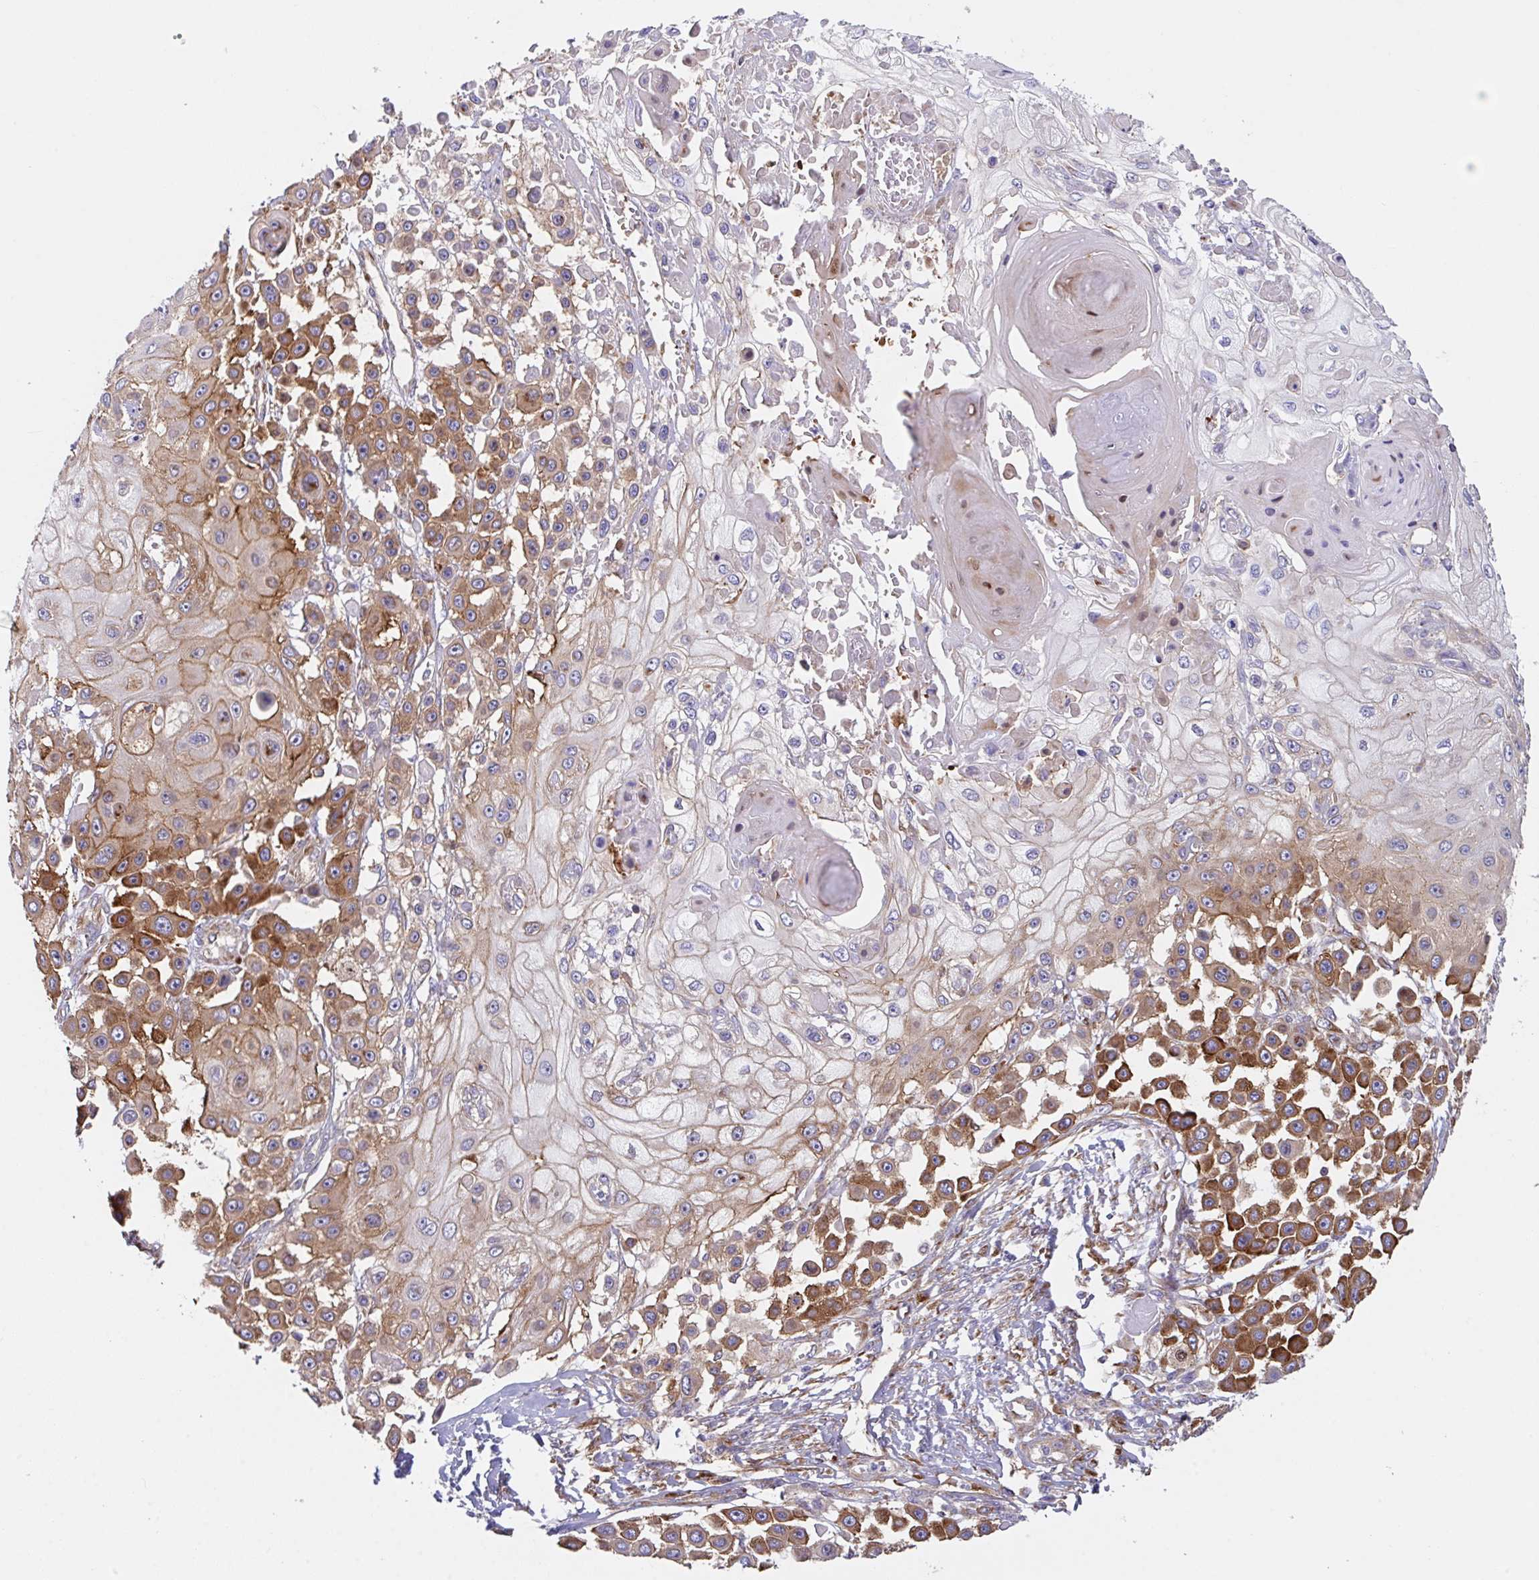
{"staining": {"intensity": "moderate", "quantity": ">75%", "location": "cytoplasmic/membranous"}, "tissue": "skin cancer", "cell_type": "Tumor cells", "image_type": "cancer", "snomed": [{"axis": "morphology", "description": "Squamous cell carcinoma, NOS"}, {"axis": "topography", "description": "Skin"}], "caption": "Immunohistochemistry (IHC) (DAB) staining of human squamous cell carcinoma (skin) reveals moderate cytoplasmic/membranous protein expression in about >75% of tumor cells.", "gene": "YARS2", "patient": {"sex": "male", "age": 67}}